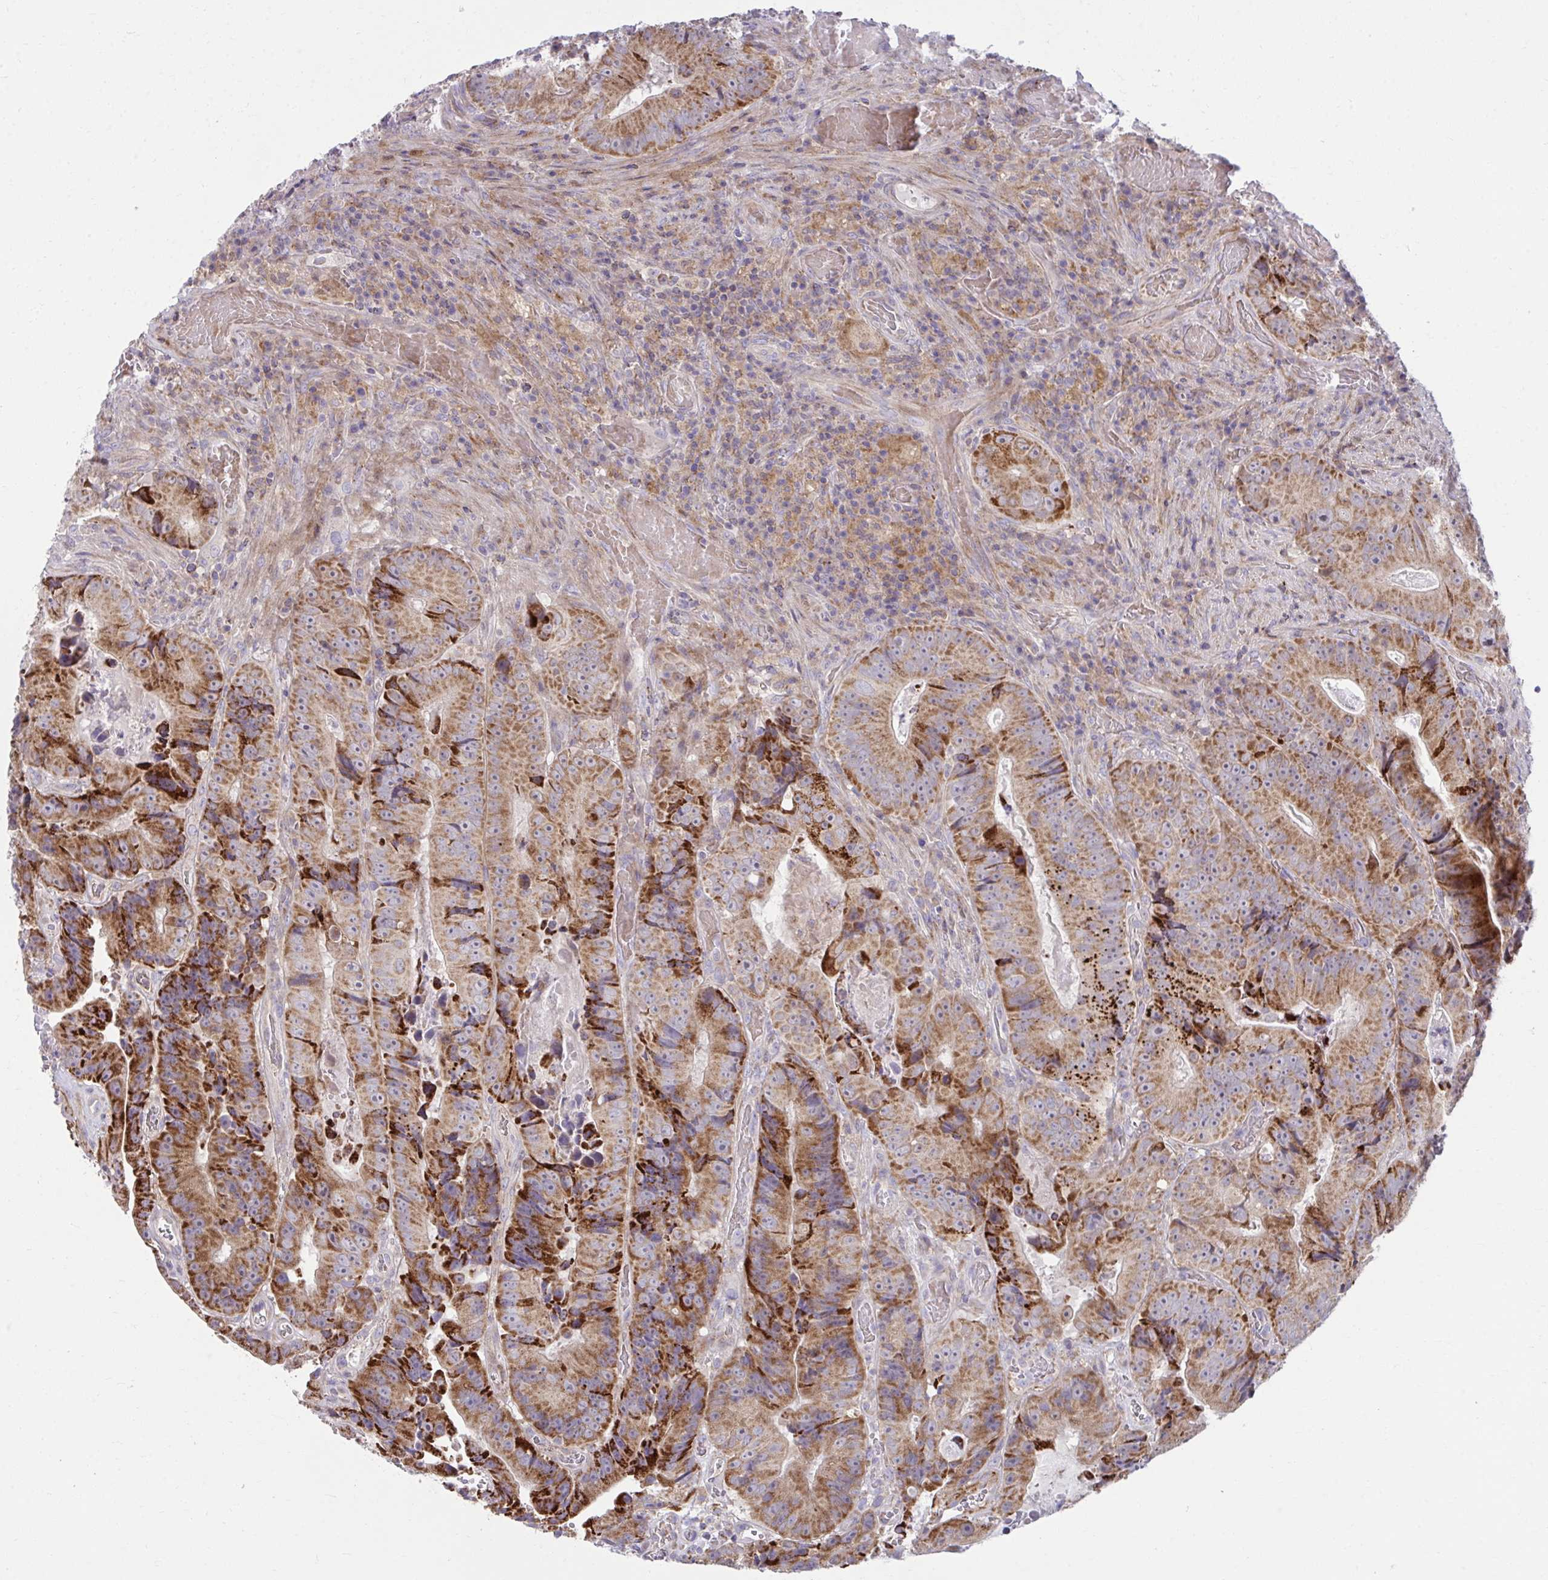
{"staining": {"intensity": "strong", "quantity": ">75%", "location": "cytoplasmic/membranous"}, "tissue": "colorectal cancer", "cell_type": "Tumor cells", "image_type": "cancer", "snomed": [{"axis": "morphology", "description": "Adenocarcinoma, NOS"}, {"axis": "topography", "description": "Colon"}], "caption": "Protein expression analysis of adenocarcinoma (colorectal) exhibits strong cytoplasmic/membranous positivity in approximately >75% of tumor cells.", "gene": "C16orf54", "patient": {"sex": "female", "age": 86}}